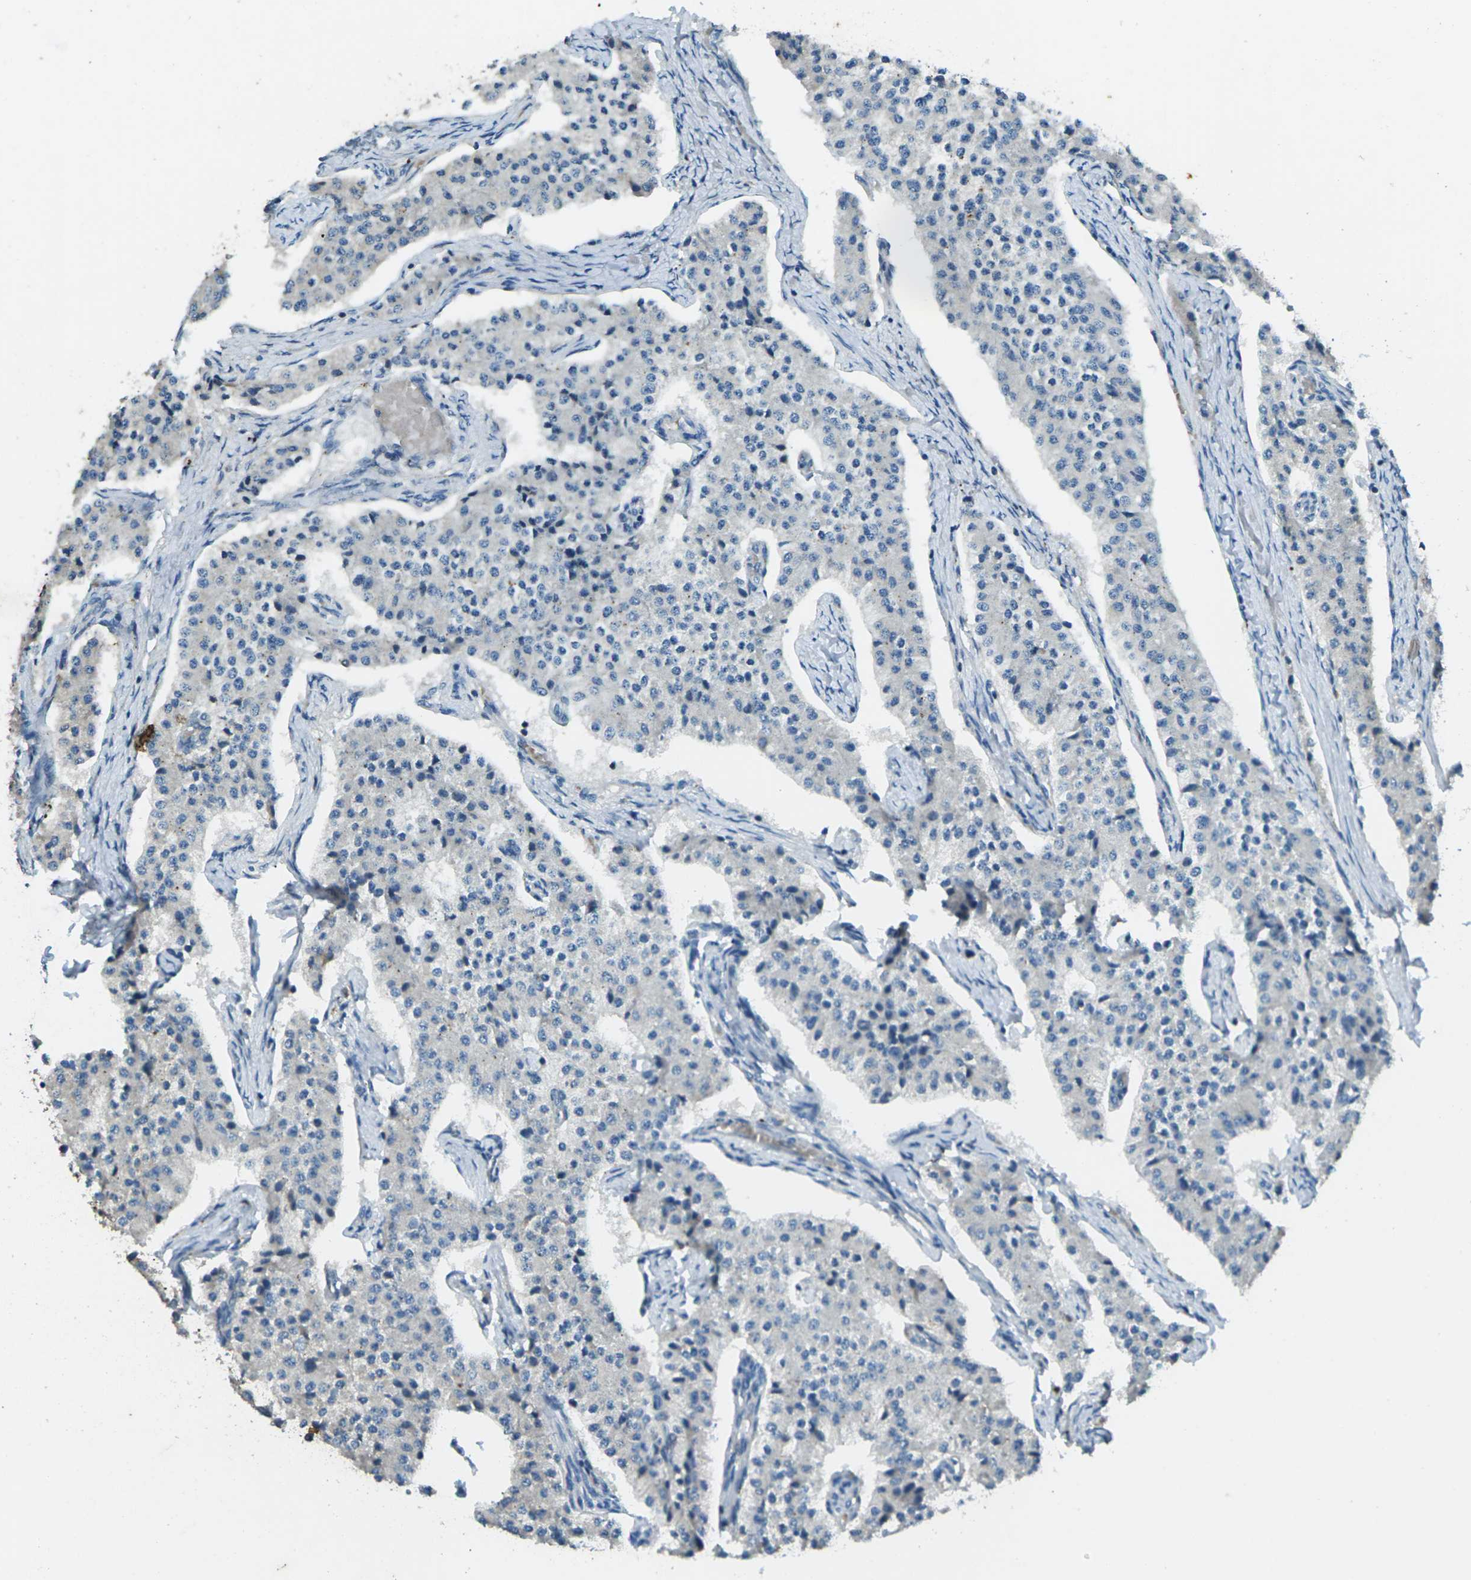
{"staining": {"intensity": "negative", "quantity": "none", "location": "none"}, "tissue": "carcinoid", "cell_type": "Tumor cells", "image_type": "cancer", "snomed": [{"axis": "morphology", "description": "Carcinoid, malignant, NOS"}, {"axis": "topography", "description": "Colon"}], "caption": "Immunohistochemistry (IHC) histopathology image of human carcinoid (malignant) stained for a protein (brown), which shows no positivity in tumor cells.", "gene": "SIGLEC14", "patient": {"sex": "female", "age": 52}}